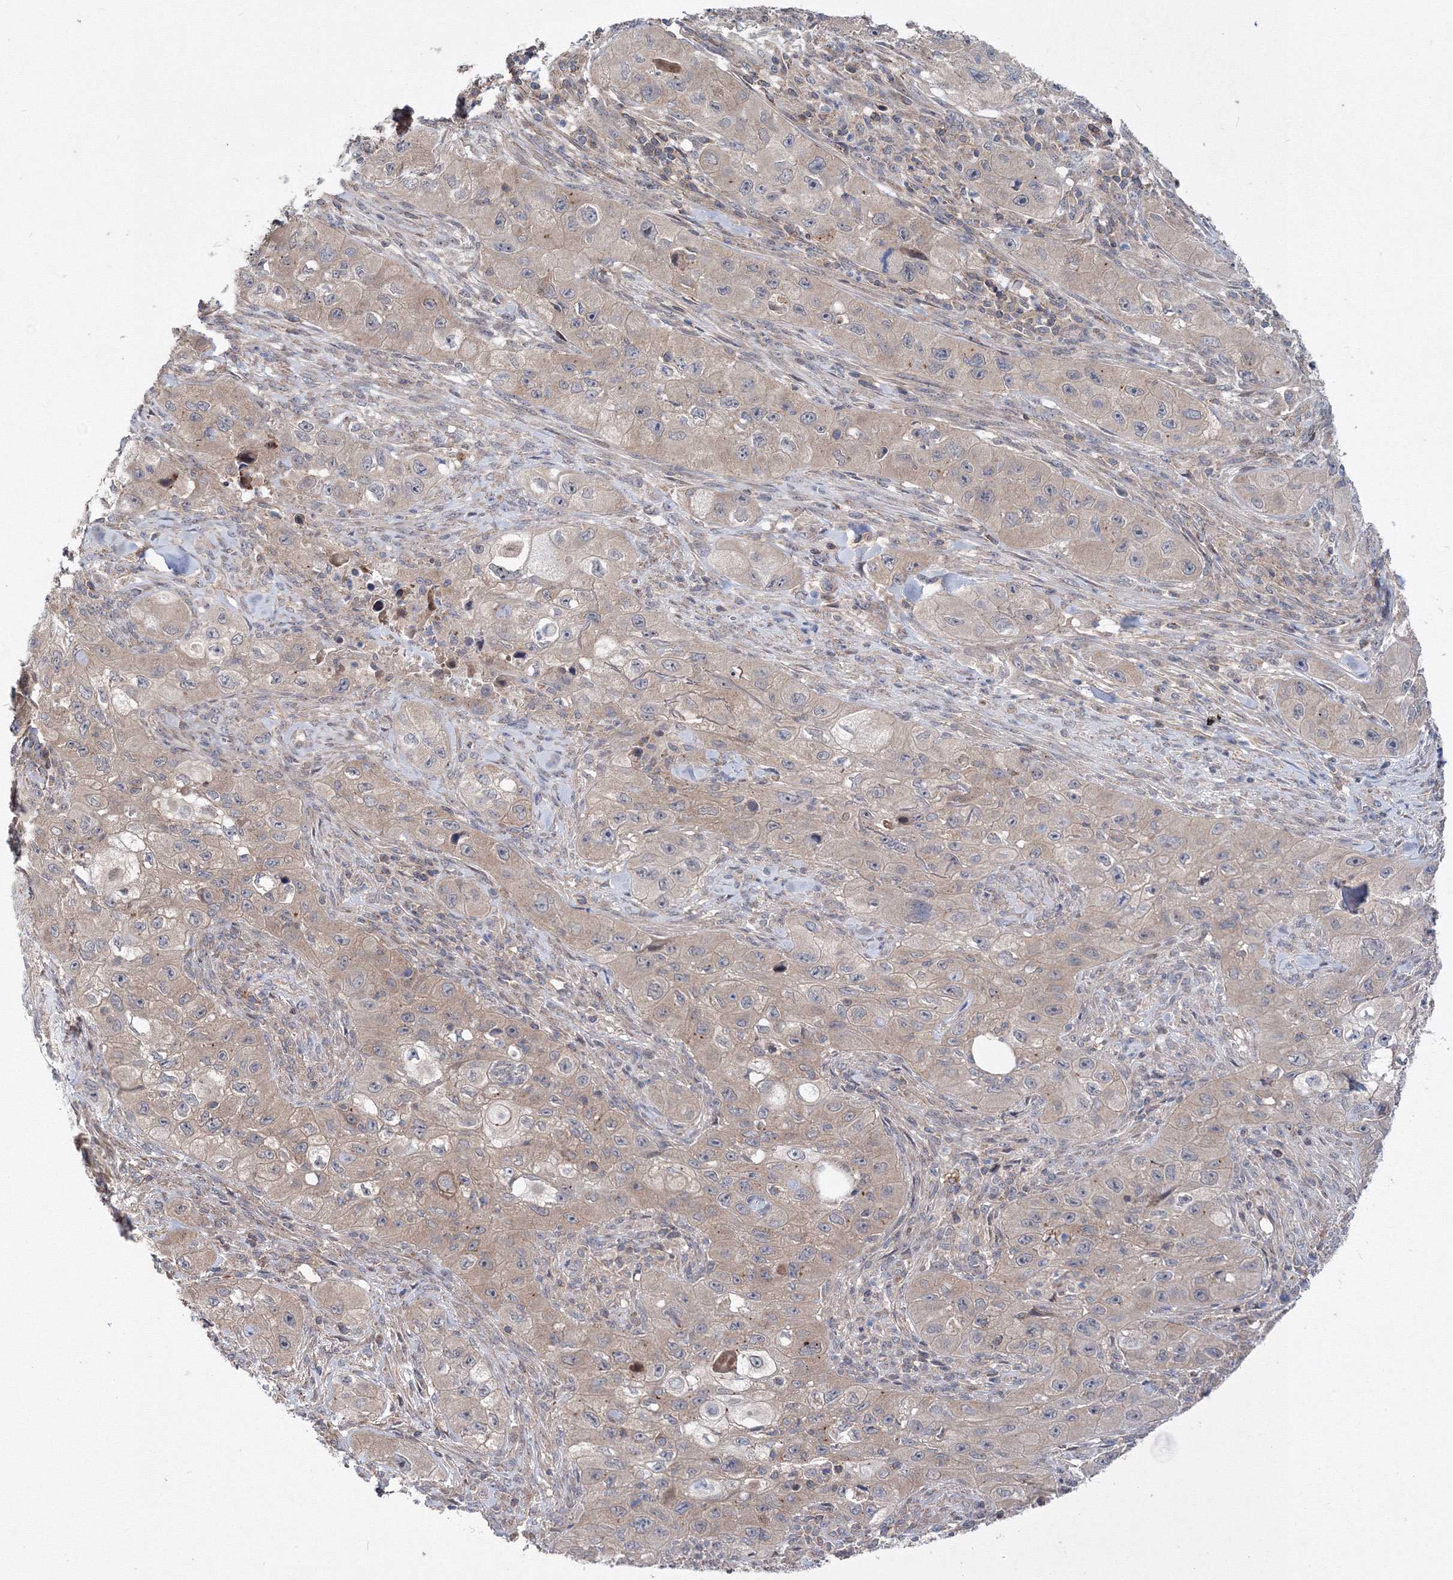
{"staining": {"intensity": "weak", "quantity": "25%-75%", "location": "cytoplasmic/membranous"}, "tissue": "skin cancer", "cell_type": "Tumor cells", "image_type": "cancer", "snomed": [{"axis": "morphology", "description": "Squamous cell carcinoma, NOS"}, {"axis": "topography", "description": "Skin"}, {"axis": "topography", "description": "Subcutis"}], "caption": "Skin cancer (squamous cell carcinoma) stained for a protein (brown) shows weak cytoplasmic/membranous positive expression in approximately 25%-75% of tumor cells.", "gene": "PPP2R2B", "patient": {"sex": "male", "age": 73}}